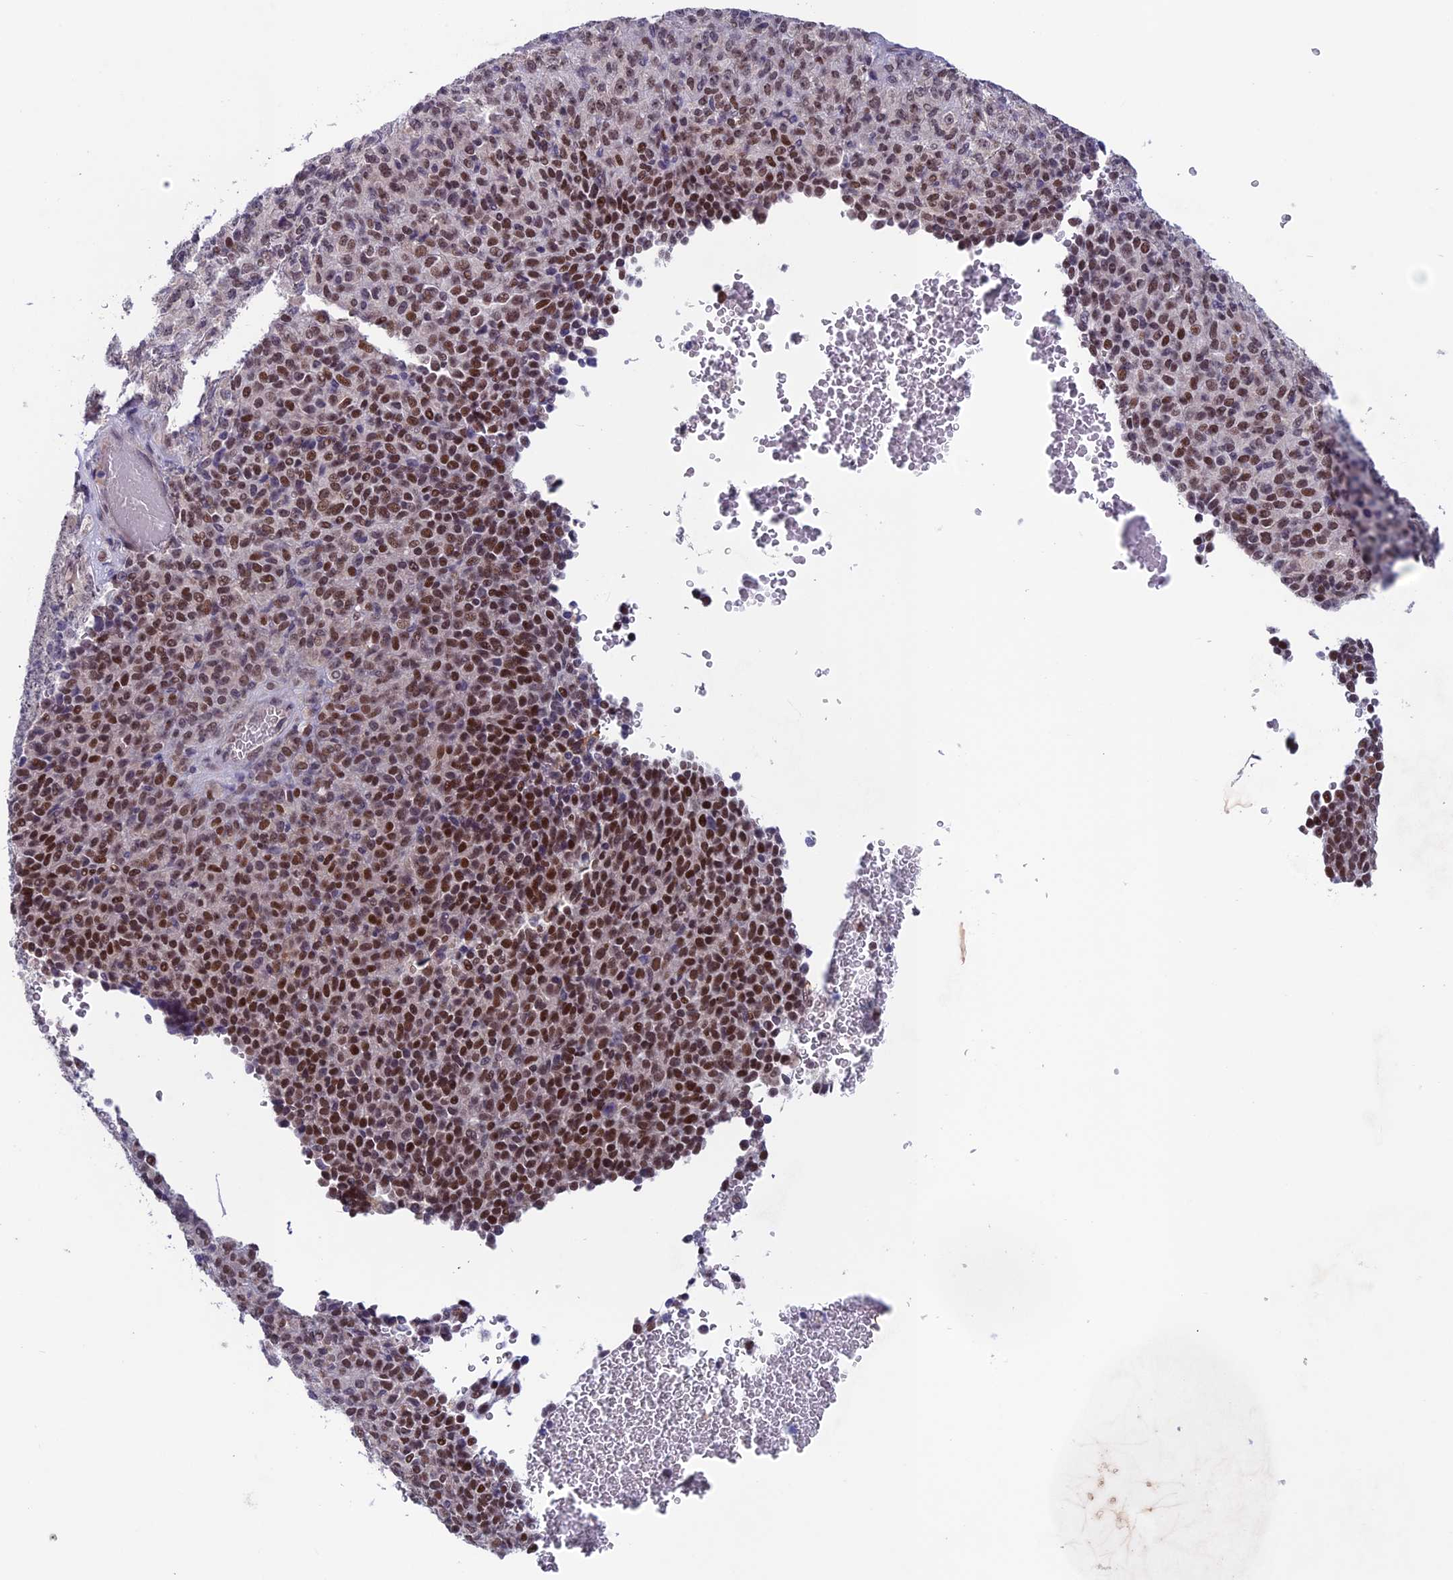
{"staining": {"intensity": "moderate", "quantity": "25%-75%", "location": "nuclear"}, "tissue": "melanoma", "cell_type": "Tumor cells", "image_type": "cancer", "snomed": [{"axis": "morphology", "description": "Malignant melanoma, Metastatic site"}, {"axis": "topography", "description": "Brain"}], "caption": "Tumor cells demonstrate medium levels of moderate nuclear staining in about 25%-75% of cells in human melanoma.", "gene": "FKBPL", "patient": {"sex": "female", "age": 56}}